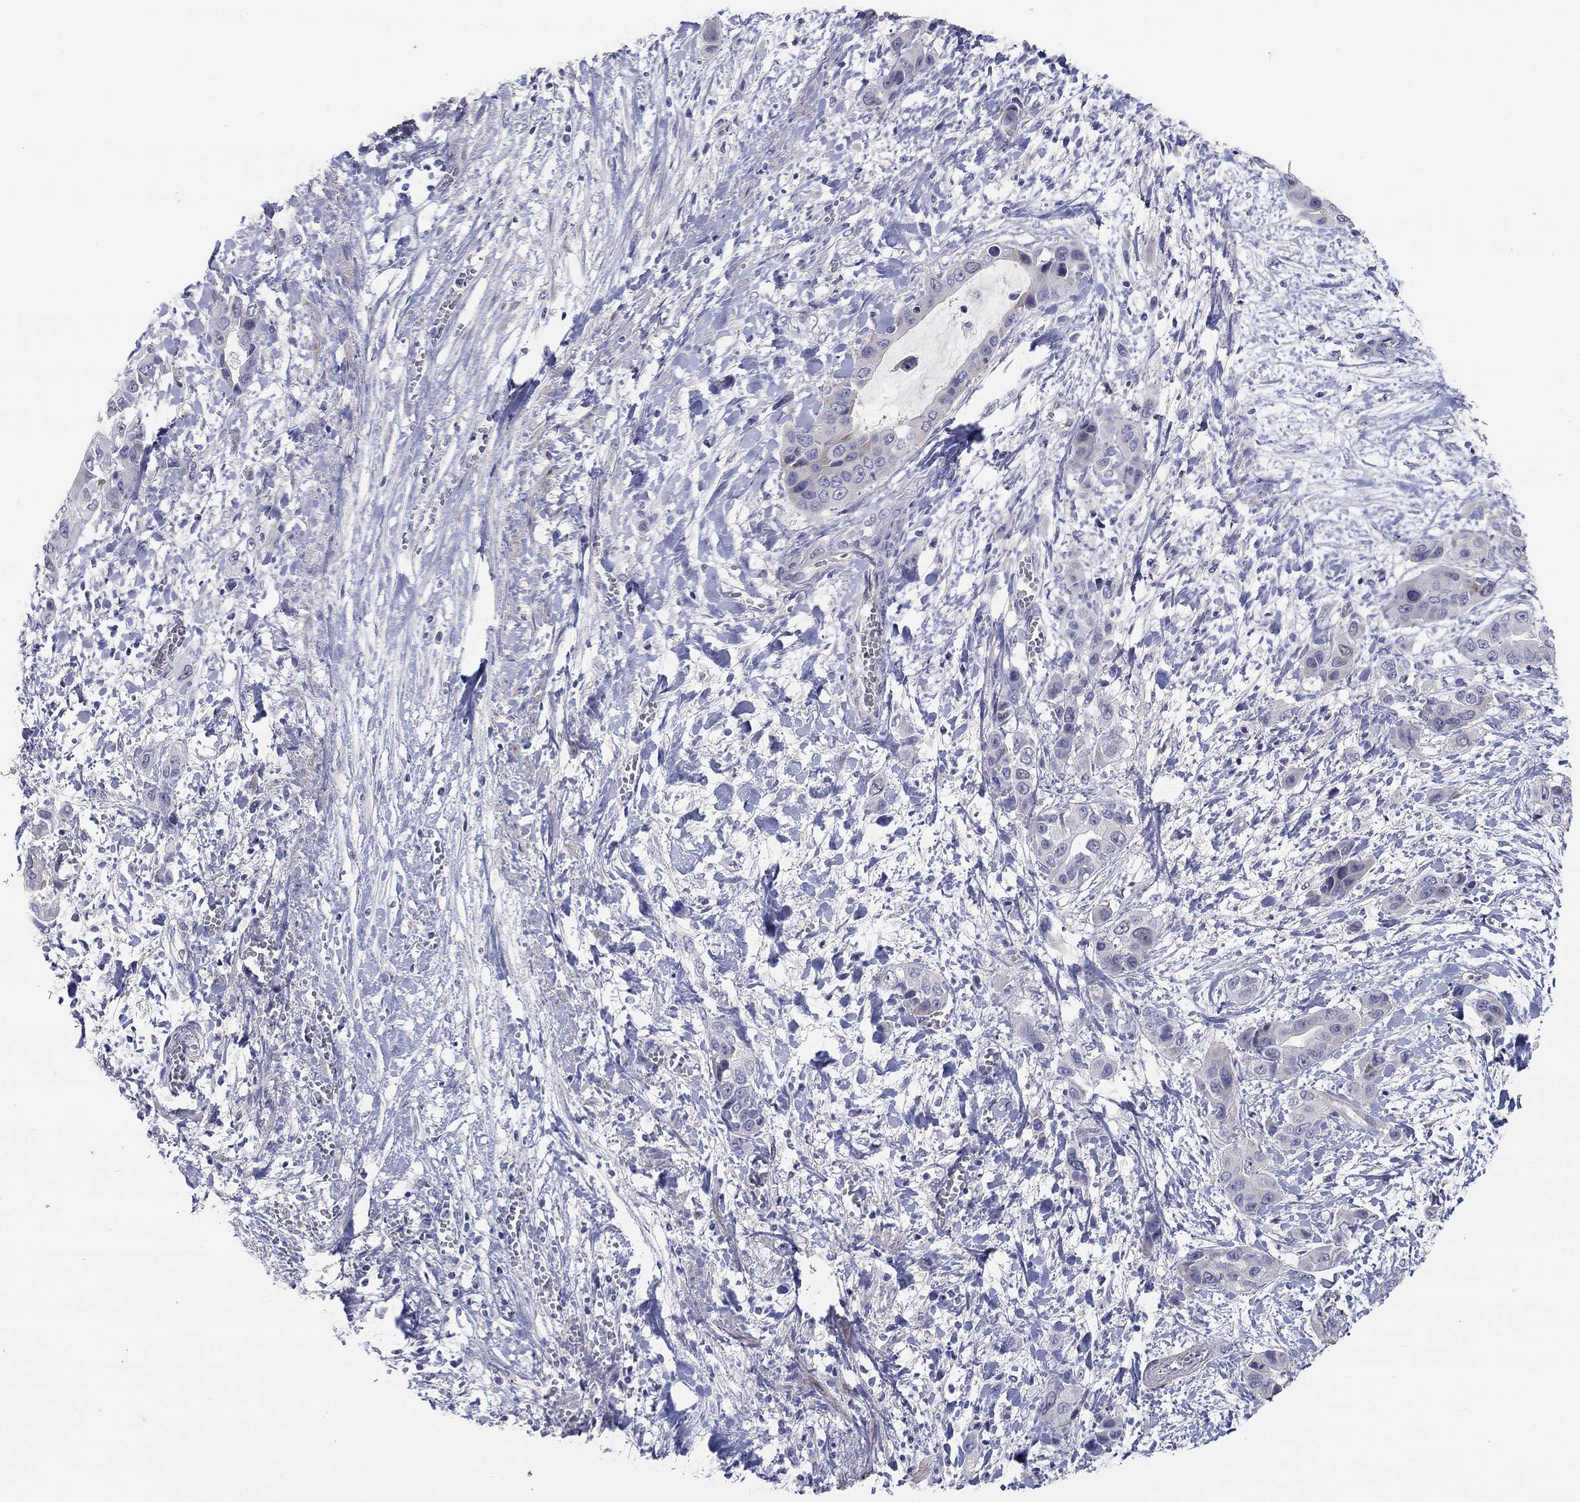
{"staining": {"intensity": "negative", "quantity": "none", "location": "none"}, "tissue": "liver cancer", "cell_type": "Tumor cells", "image_type": "cancer", "snomed": [{"axis": "morphology", "description": "Cholangiocarcinoma"}, {"axis": "topography", "description": "Liver"}], "caption": "Immunohistochemical staining of liver cancer (cholangiocarcinoma) reveals no significant positivity in tumor cells.", "gene": "PRC1", "patient": {"sex": "female", "age": 52}}